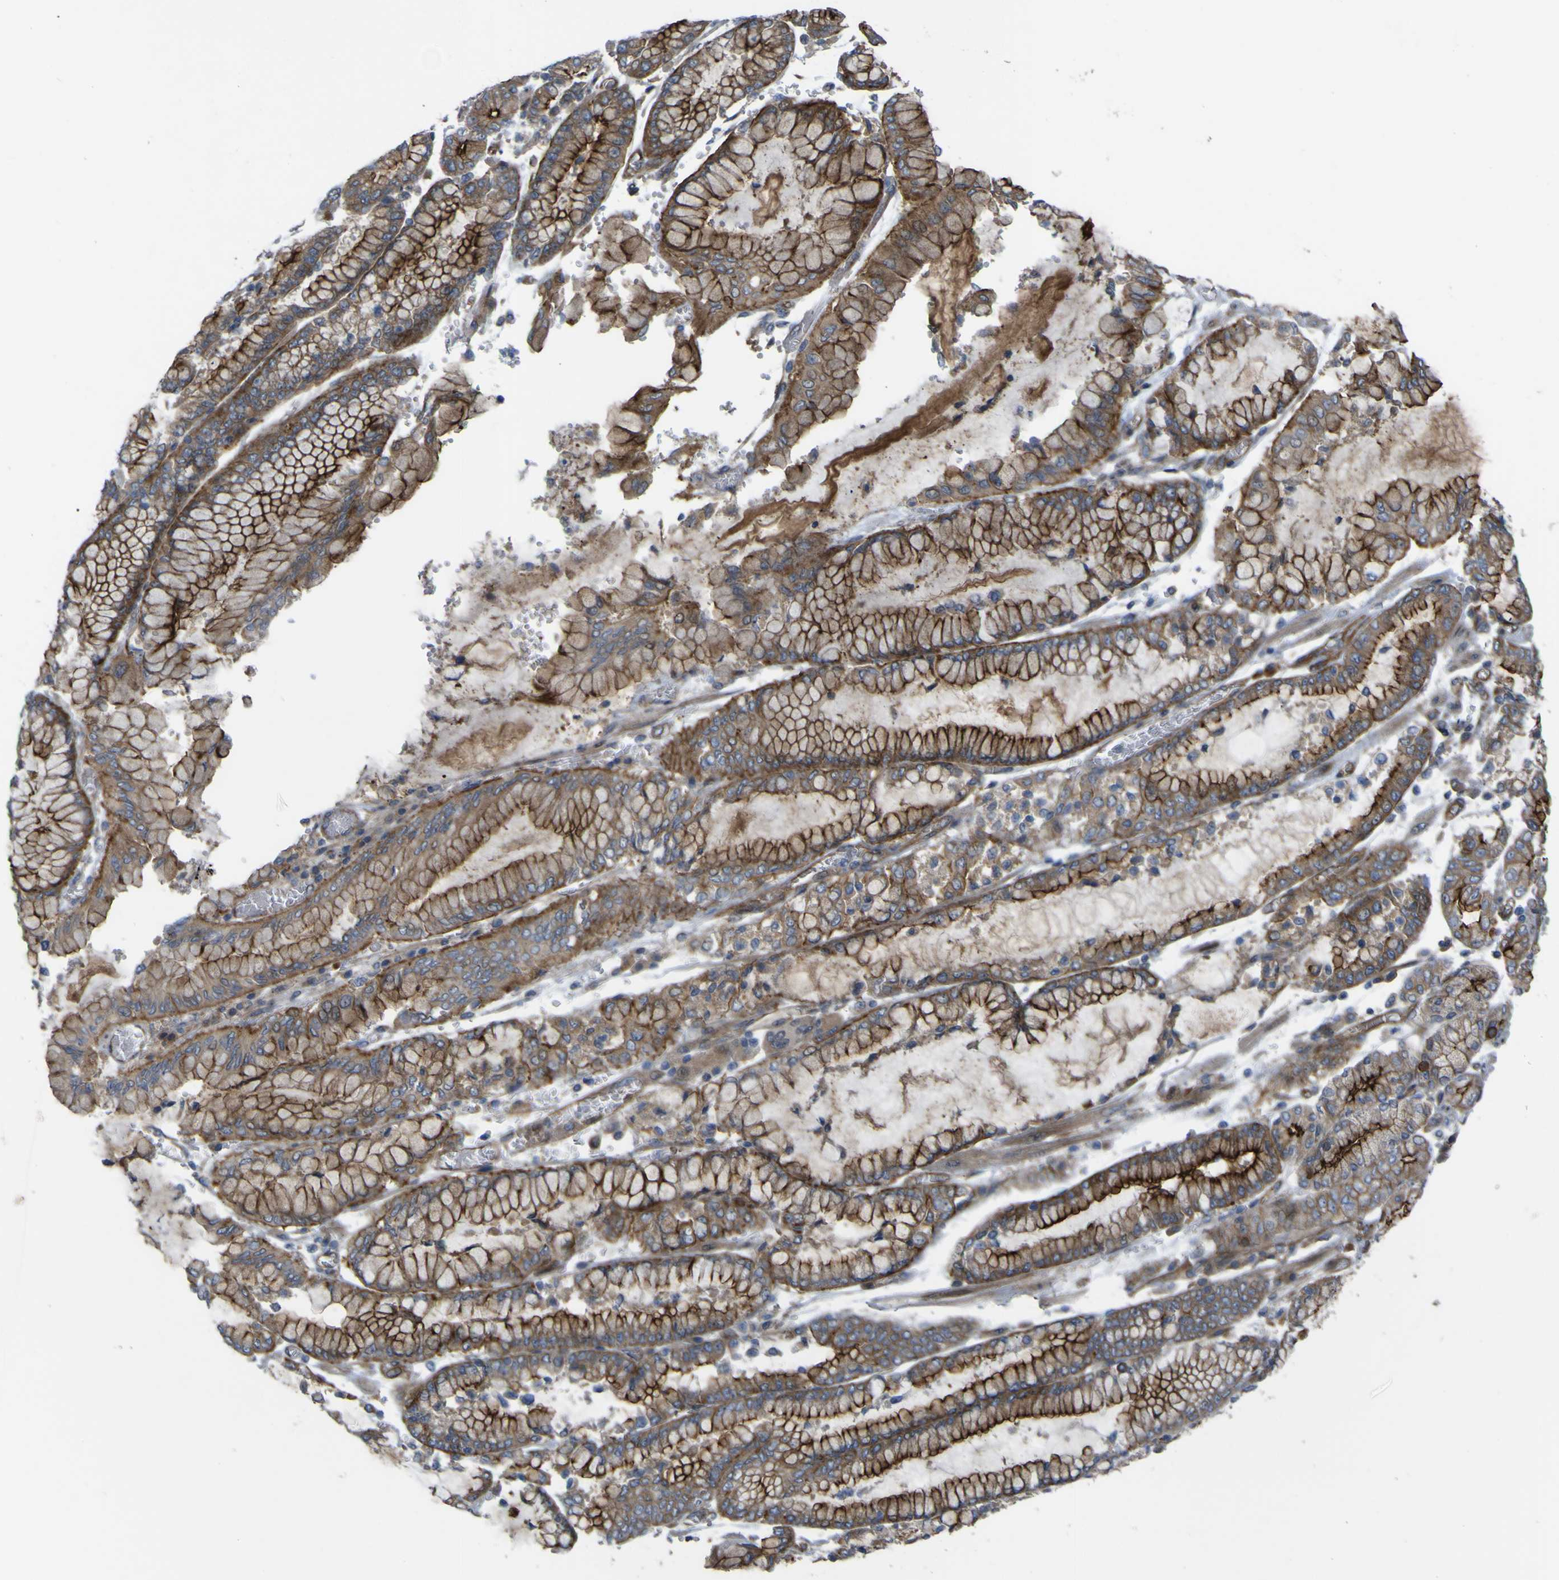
{"staining": {"intensity": "moderate", "quantity": ">75%", "location": "cytoplasmic/membranous"}, "tissue": "stomach cancer", "cell_type": "Tumor cells", "image_type": "cancer", "snomed": [{"axis": "morphology", "description": "Normal tissue, NOS"}, {"axis": "morphology", "description": "Adenocarcinoma, NOS"}, {"axis": "topography", "description": "Stomach, upper"}, {"axis": "topography", "description": "Stomach"}], "caption": "High-power microscopy captured an immunohistochemistry photomicrograph of adenocarcinoma (stomach), revealing moderate cytoplasmic/membranous staining in approximately >75% of tumor cells. (IHC, brightfield microscopy, high magnification).", "gene": "FBXO30", "patient": {"sex": "male", "age": 76}}